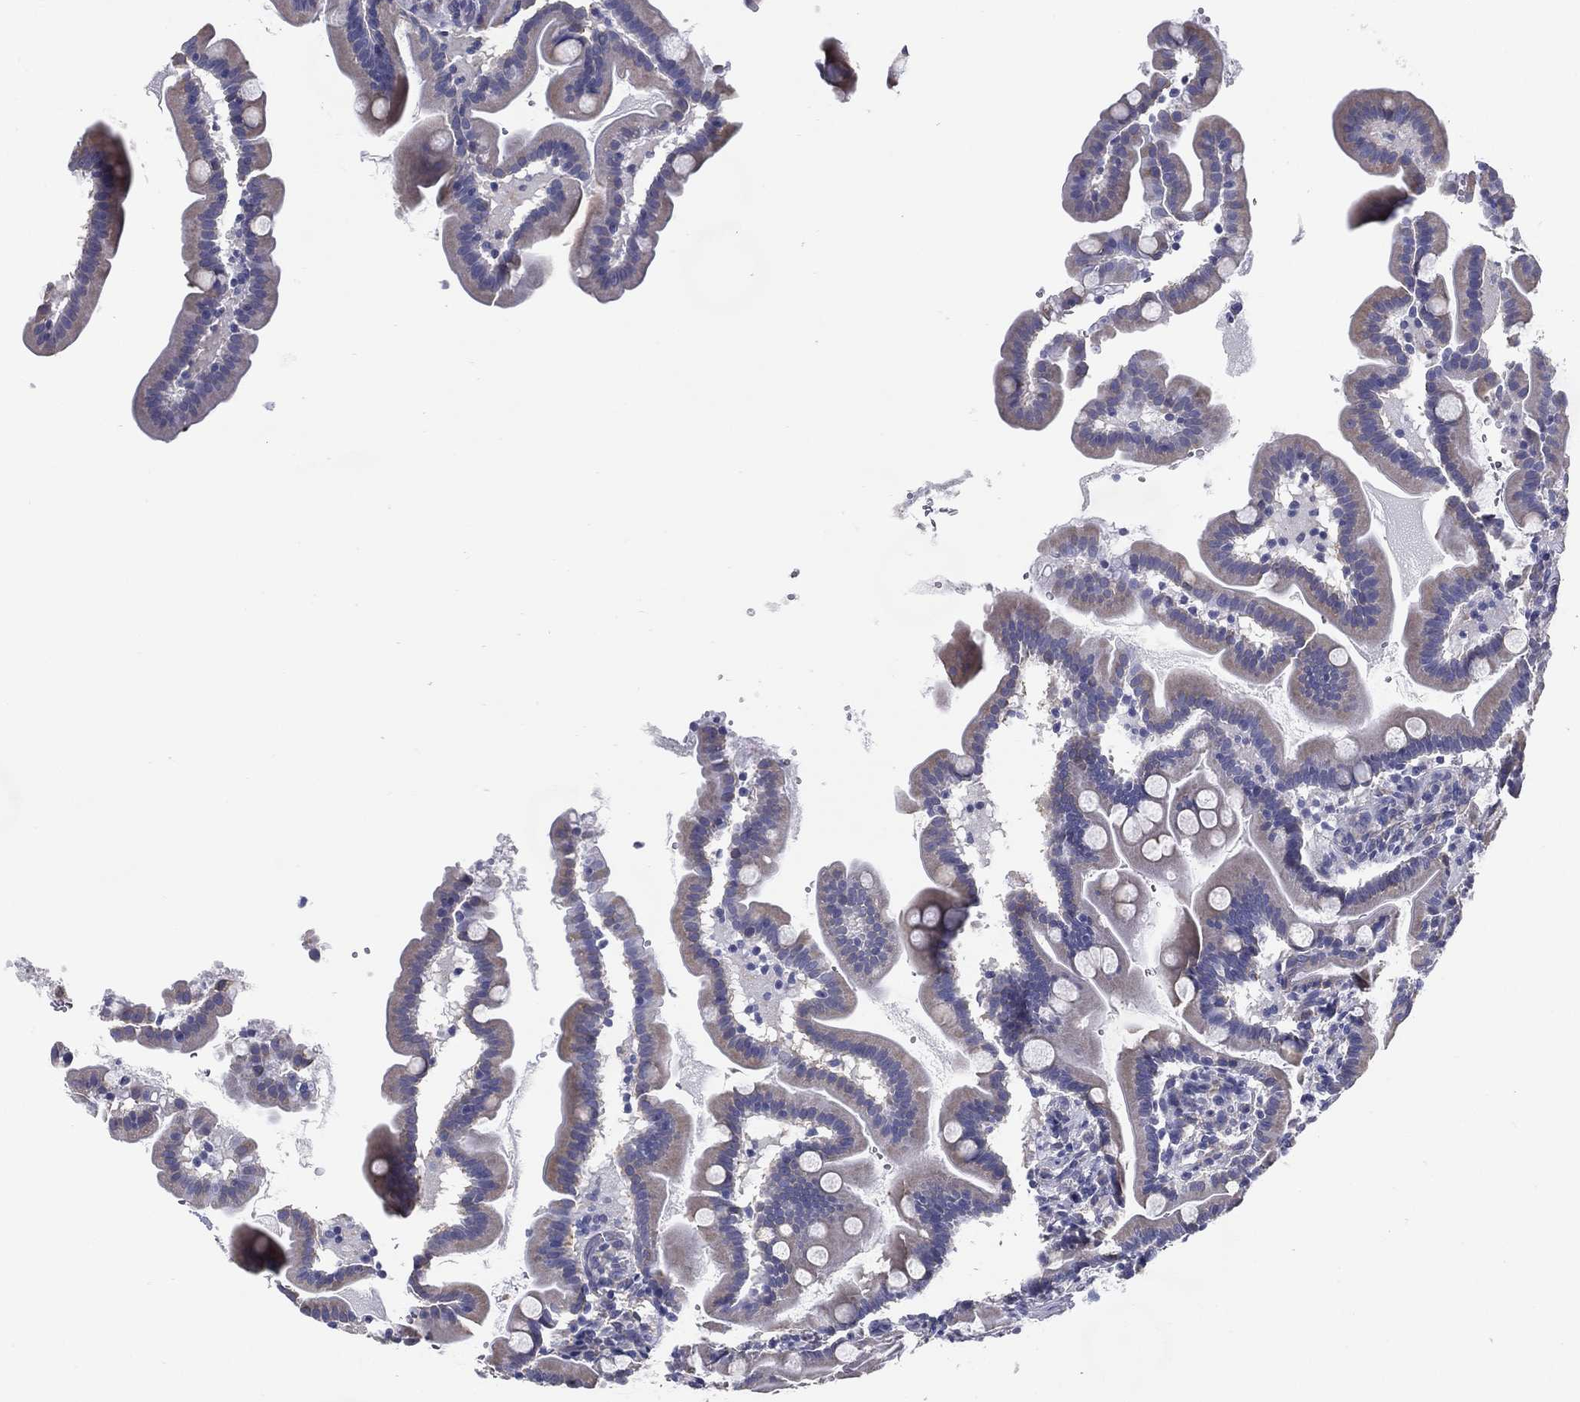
{"staining": {"intensity": "negative", "quantity": "none", "location": "none"}, "tissue": "small intestine", "cell_type": "Glandular cells", "image_type": "normal", "snomed": [{"axis": "morphology", "description": "Normal tissue, NOS"}, {"axis": "topography", "description": "Small intestine"}], "caption": "Histopathology image shows no significant protein expression in glandular cells of benign small intestine.", "gene": "C19orf18", "patient": {"sex": "female", "age": 44}}